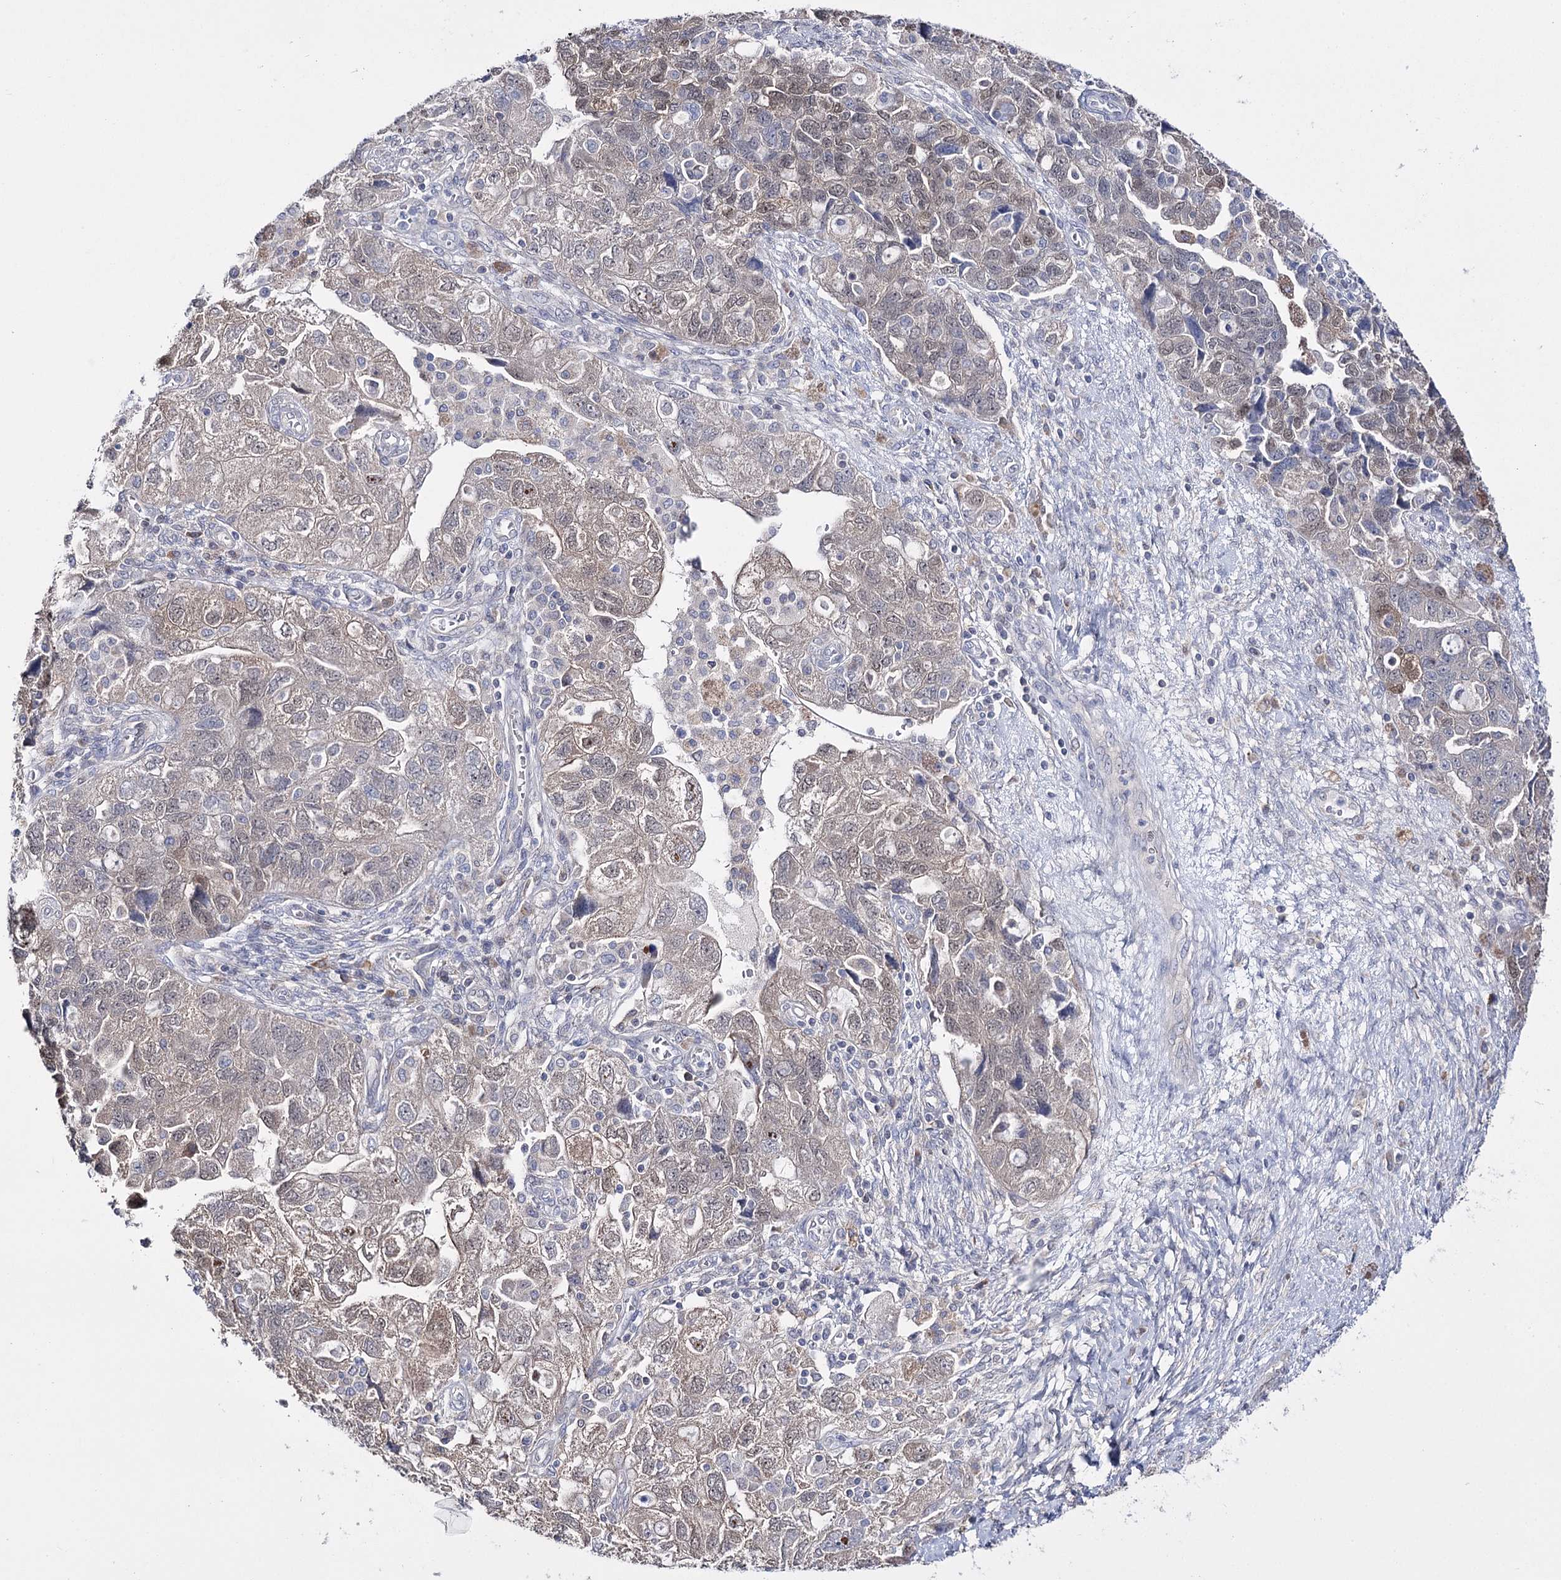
{"staining": {"intensity": "weak", "quantity": "25%-75%", "location": "nuclear"}, "tissue": "ovarian cancer", "cell_type": "Tumor cells", "image_type": "cancer", "snomed": [{"axis": "morphology", "description": "Carcinoma, NOS"}, {"axis": "morphology", "description": "Cystadenocarcinoma, serous, NOS"}, {"axis": "topography", "description": "Ovary"}], "caption": "Ovarian cancer stained with DAB immunohistochemistry demonstrates low levels of weak nuclear staining in approximately 25%-75% of tumor cells.", "gene": "PTER", "patient": {"sex": "female", "age": 69}}